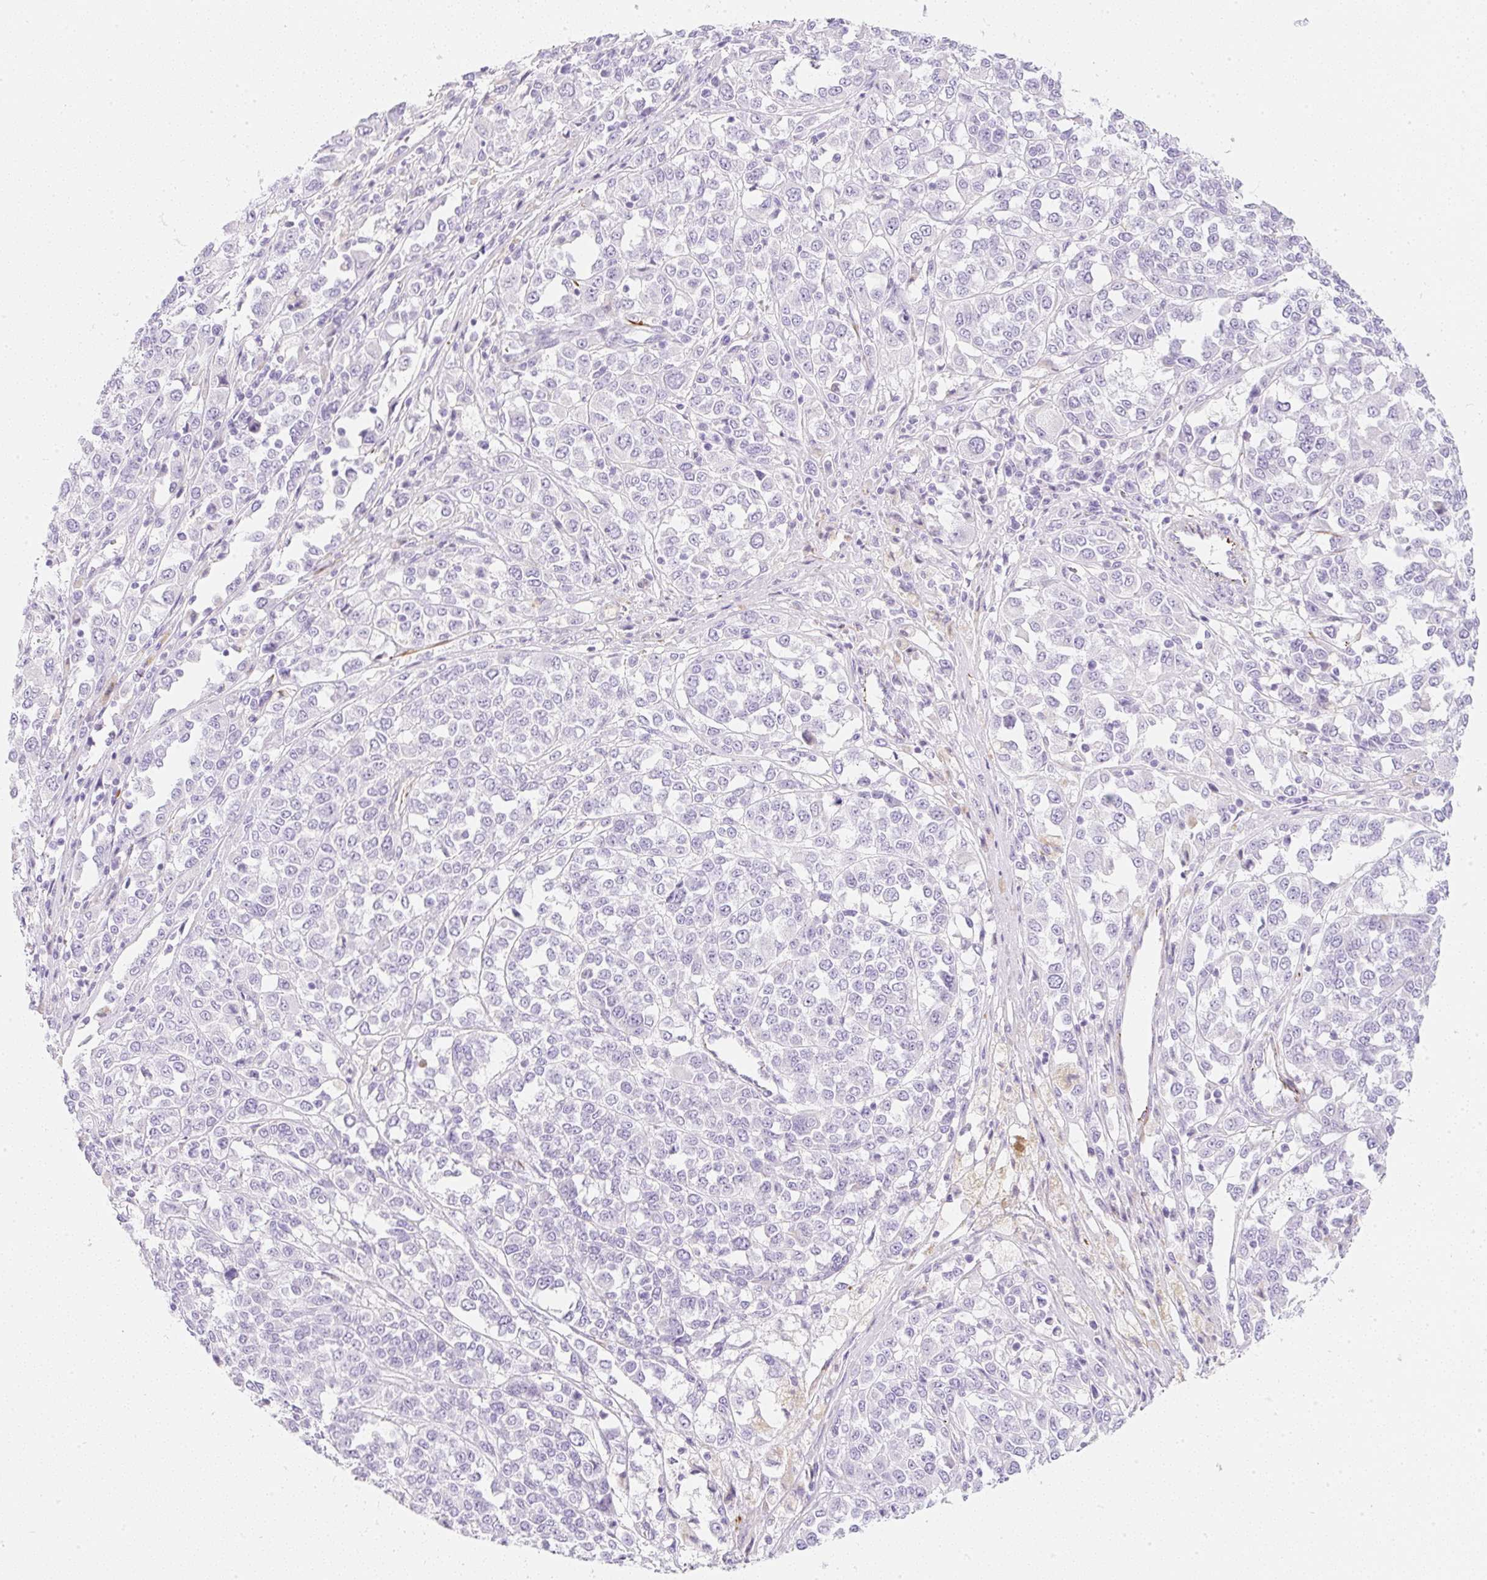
{"staining": {"intensity": "negative", "quantity": "none", "location": "none"}, "tissue": "melanoma", "cell_type": "Tumor cells", "image_type": "cancer", "snomed": [{"axis": "morphology", "description": "Malignant melanoma, Metastatic site"}, {"axis": "topography", "description": "Lymph node"}], "caption": "Tumor cells show no significant positivity in melanoma.", "gene": "ZNF689", "patient": {"sex": "male", "age": 44}}